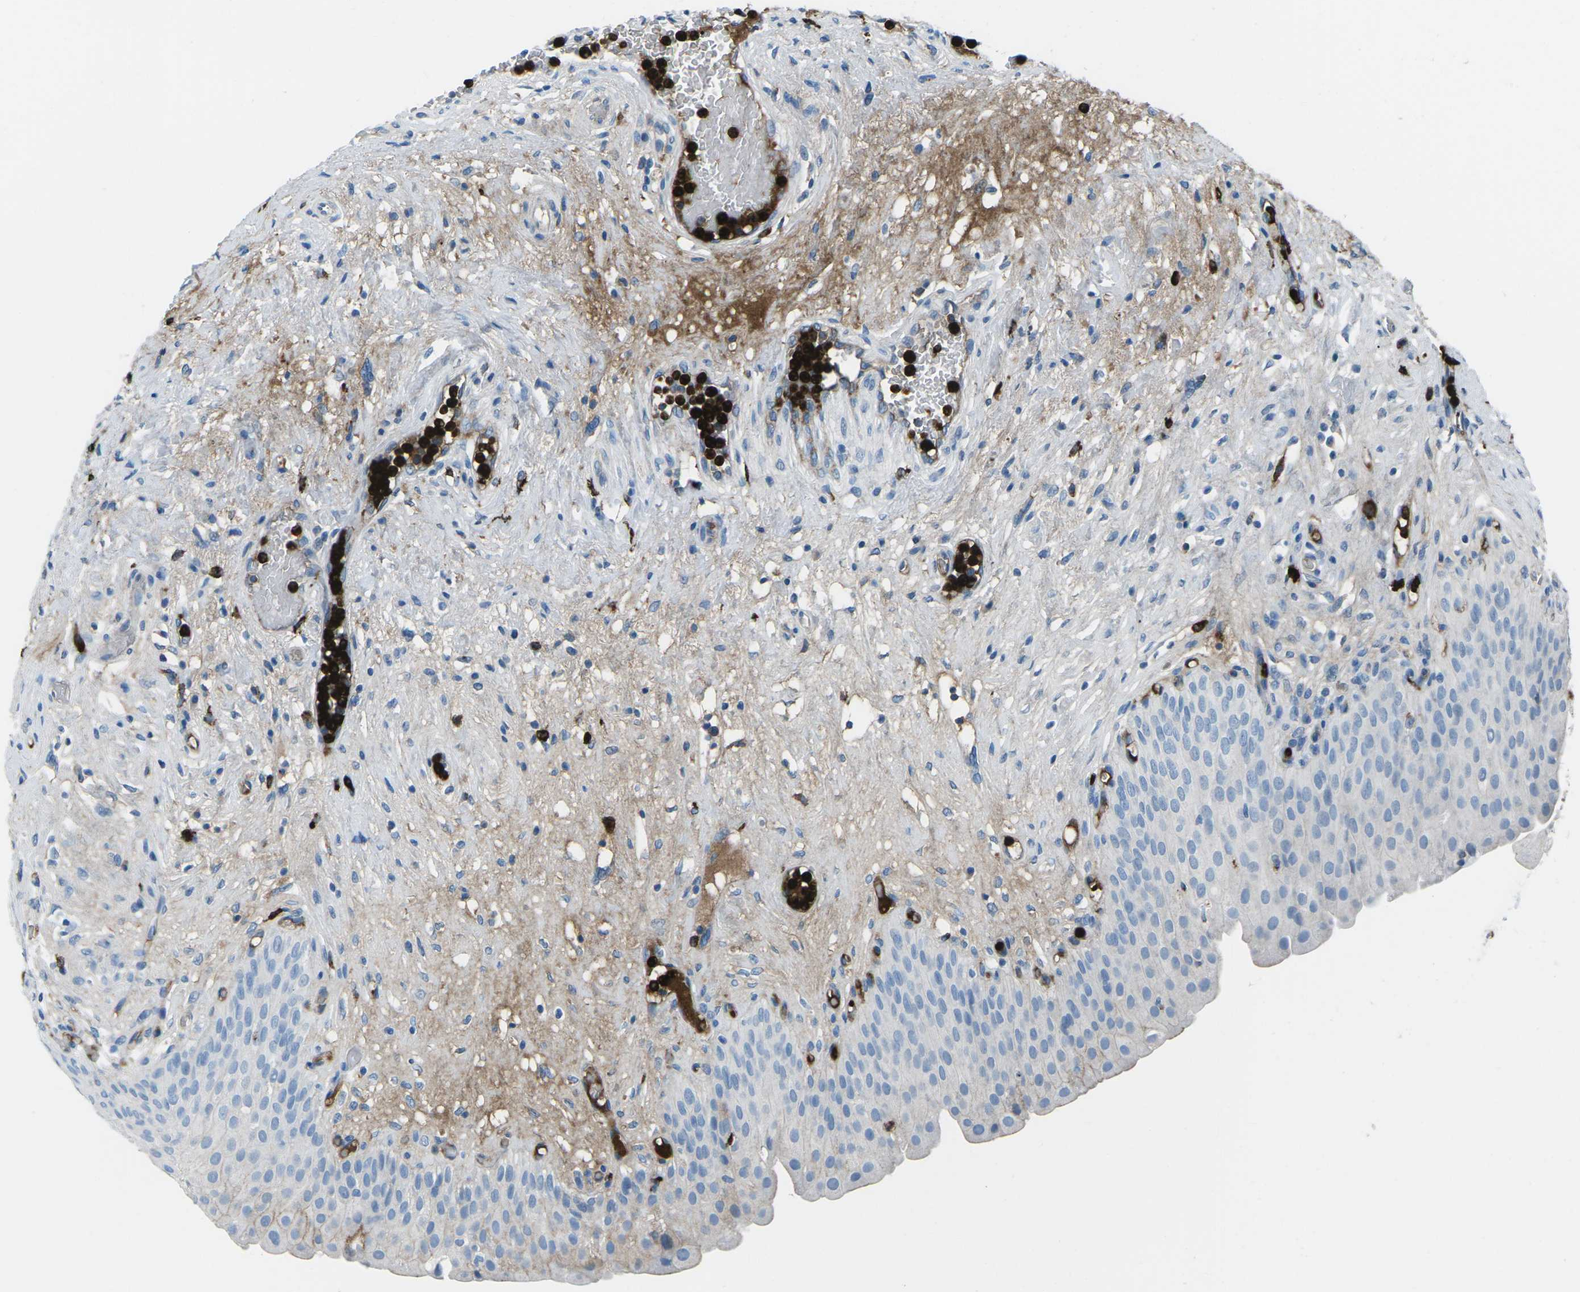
{"staining": {"intensity": "weak", "quantity": "<25%", "location": "cytoplasmic/membranous"}, "tissue": "urinary bladder", "cell_type": "Urothelial cells", "image_type": "normal", "snomed": [{"axis": "morphology", "description": "Normal tissue, NOS"}, {"axis": "topography", "description": "Urinary bladder"}], "caption": "Urinary bladder was stained to show a protein in brown. There is no significant staining in urothelial cells. (DAB (3,3'-diaminobenzidine) immunohistochemistry (IHC) visualized using brightfield microscopy, high magnification).", "gene": "FCN1", "patient": {"sex": "male", "age": 46}}